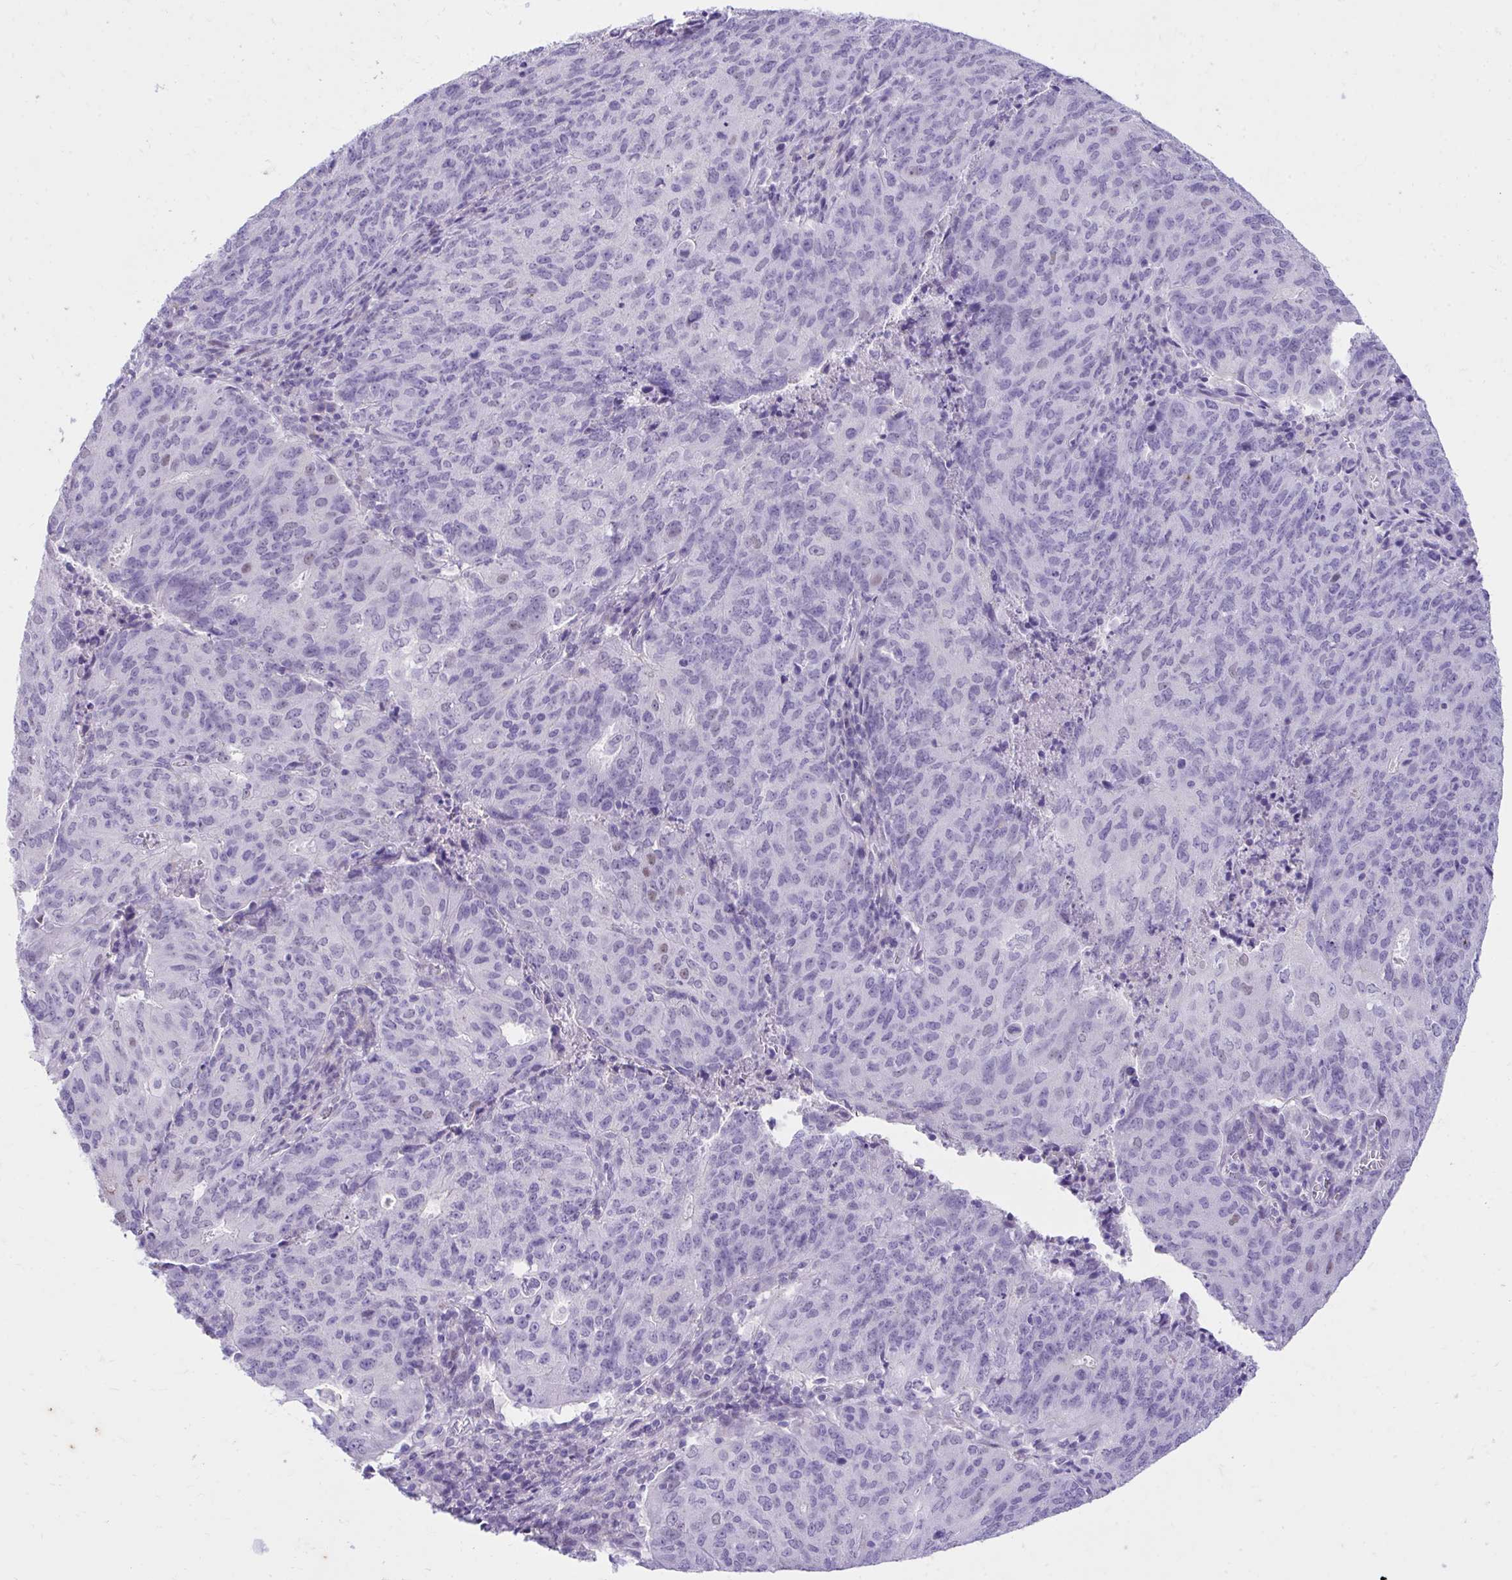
{"staining": {"intensity": "negative", "quantity": "none", "location": "none"}, "tissue": "endometrial cancer", "cell_type": "Tumor cells", "image_type": "cancer", "snomed": [{"axis": "morphology", "description": "Adenocarcinoma, NOS"}, {"axis": "topography", "description": "Endometrium"}], "caption": "The immunohistochemistry (IHC) histopathology image has no significant staining in tumor cells of endometrial cancer (adenocarcinoma) tissue.", "gene": "KLK1", "patient": {"sex": "female", "age": 82}}